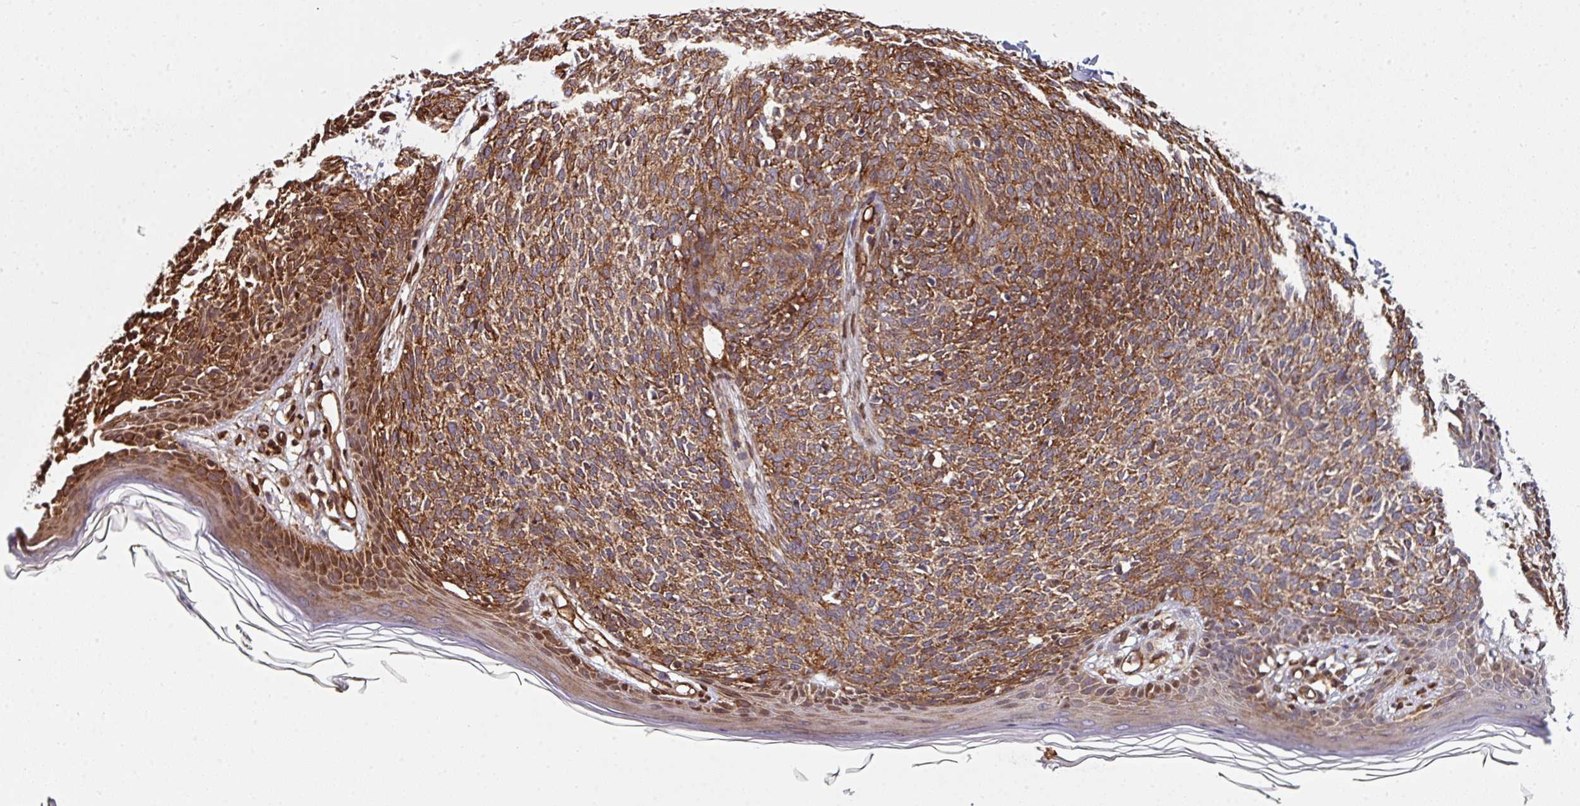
{"staining": {"intensity": "moderate", "quantity": ">75%", "location": "cytoplasmic/membranous"}, "tissue": "skin cancer", "cell_type": "Tumor cells", "image_type": "cancer", "snomed": [{"axis": "morphology", "description": "Basal cell carcinoma"}, {"axis": "topography", "description": "Skin"}], "caption": "Protein expression analysis of skin cancer shows moderate cytoplasmic/membranous positivity in approximately >75% of tumor cells.", "gene": "ANO9", "patient": {"sex": "female", "age": 66}}